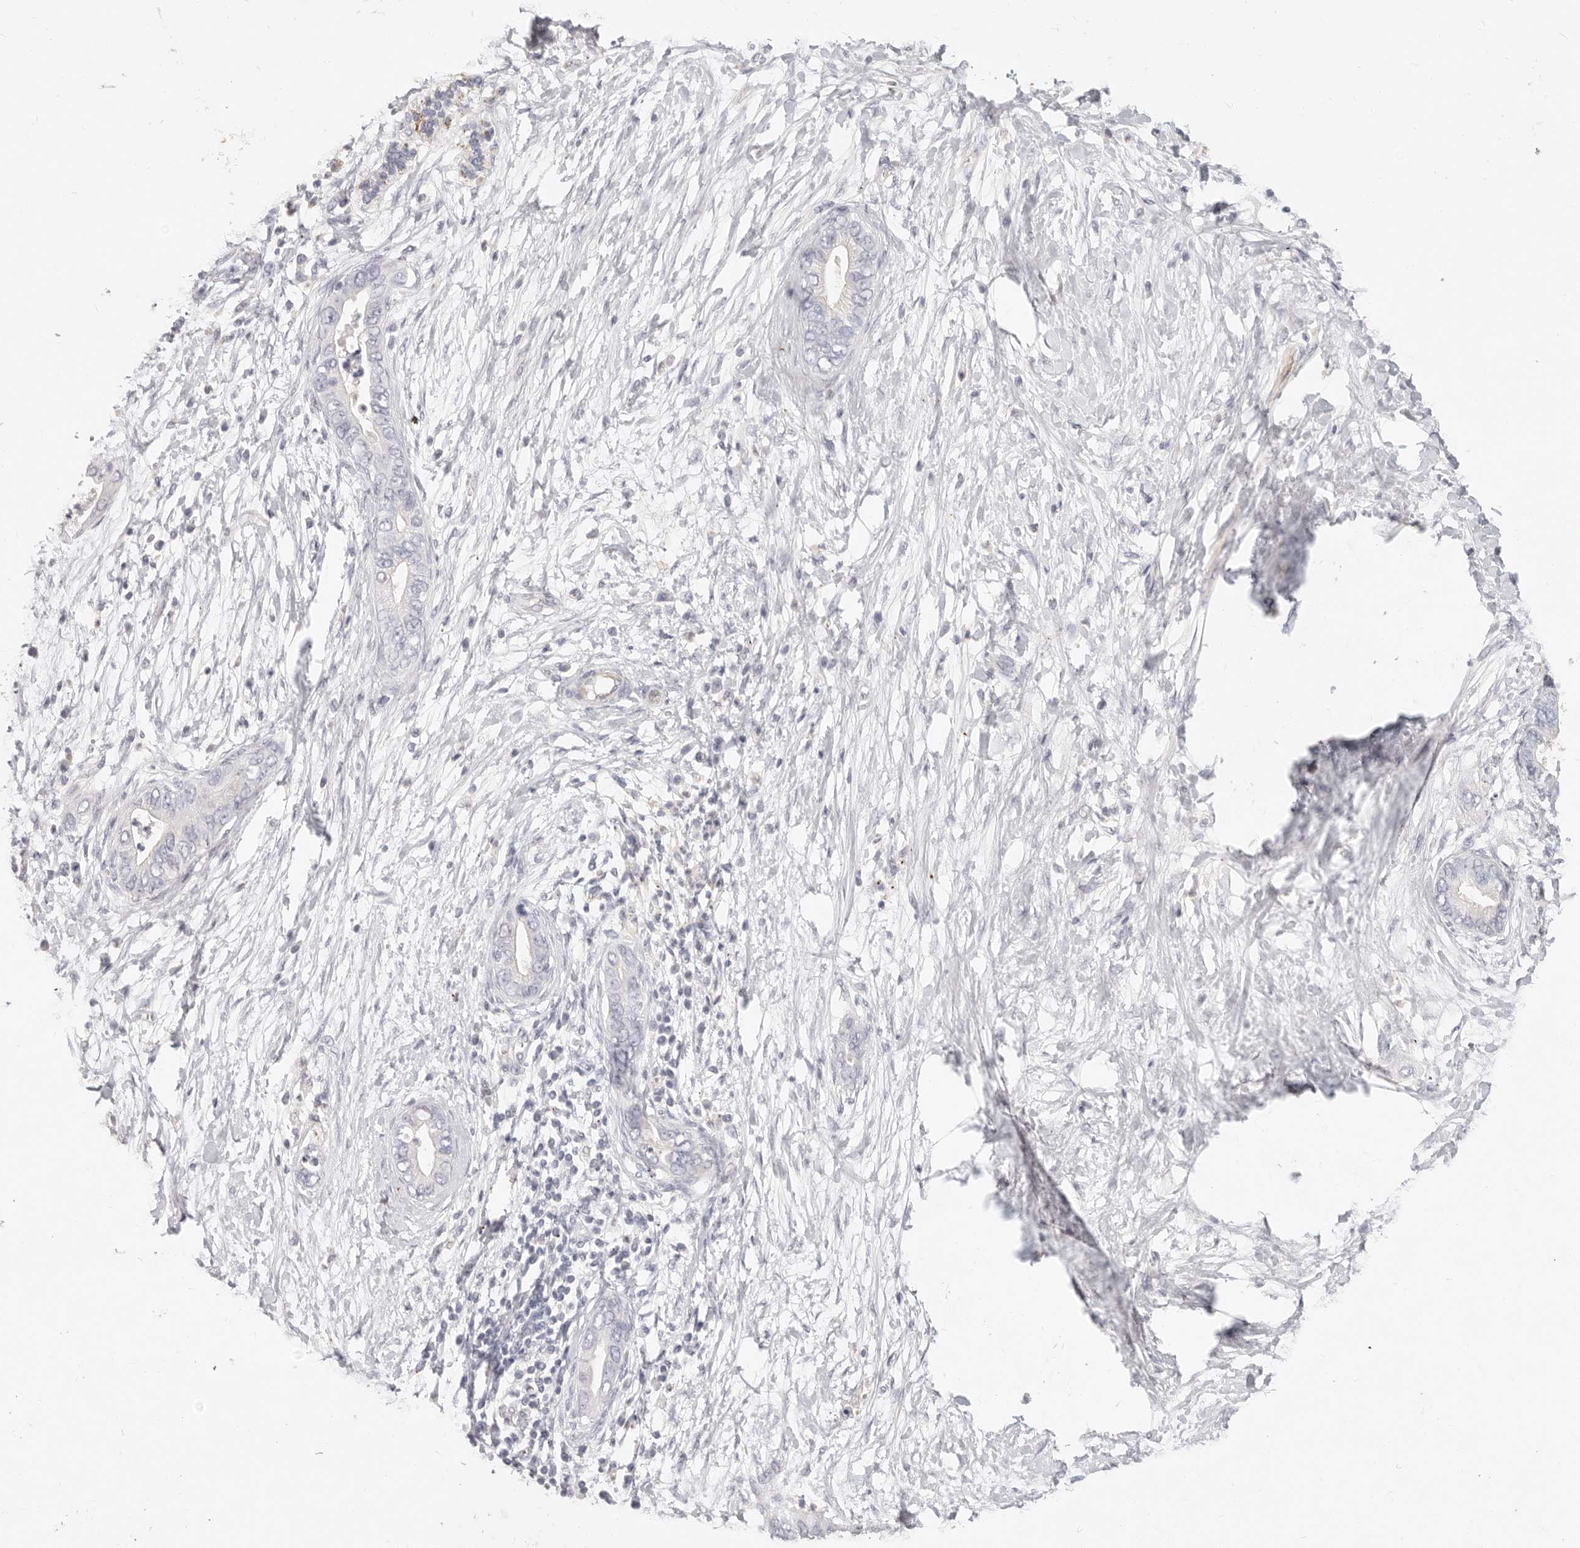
{"staining": {"intensity": "negative", "quantity": "none", "location": "none"}, "tissue": "pancreatic cancer", "cell_type": "Tumor cells", "image_type": "cancer", "snomed": [{"axis": "morphology", "description": "Adenocarcinoma, NOS"}, {"axis": "topography", "description": "Pancreas"}], "caption": "This is a micrograph of immunohistochemistry staining of pancreatic cancer, which shows no expression in tumor cells. (DAB (3,3'-diaminobenzidine) immunohistochemistry (IHC) visualized using brightfield microscopy, high magnification).", "gene": "ZRANB1", "patient": {"sex": "male", "age": 75}}